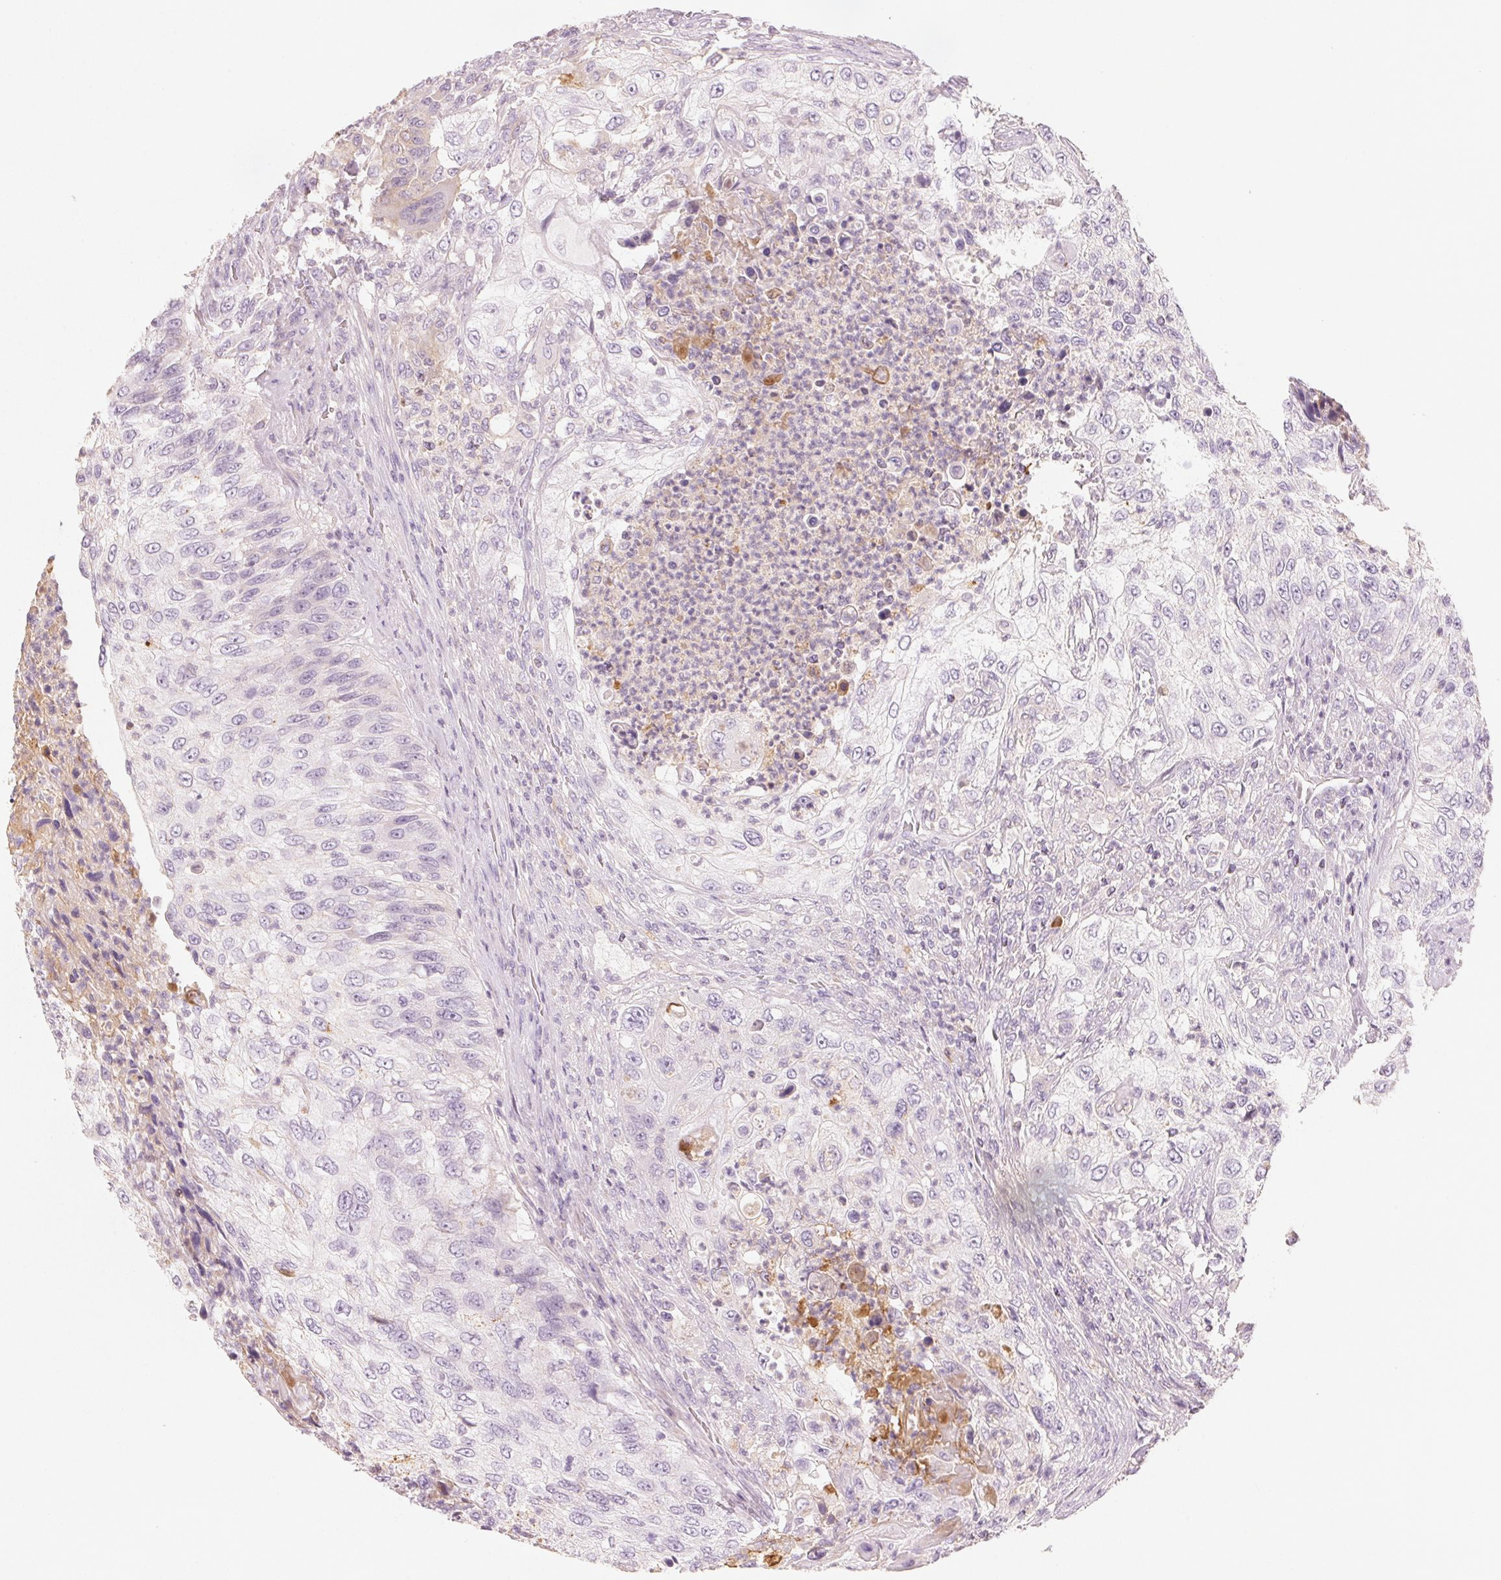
{"staining": {"intensity": "negative", "quantity": "none", "location": "none"}, "tissue": "urothelial cancer", "cell_type": "Tumor cells", "image_type": "cancer", "snomed": [{"axis": "morphology", "description": "Urothelial carcinoma, High grade"}, {"axis": "topography", "description": "Urinary bladder"}], "caption": "Tumor cells show no significant positivity in urothelial cancer.", "gene": "RMDN2", "patient": {"sex": "female", "age": 60}}